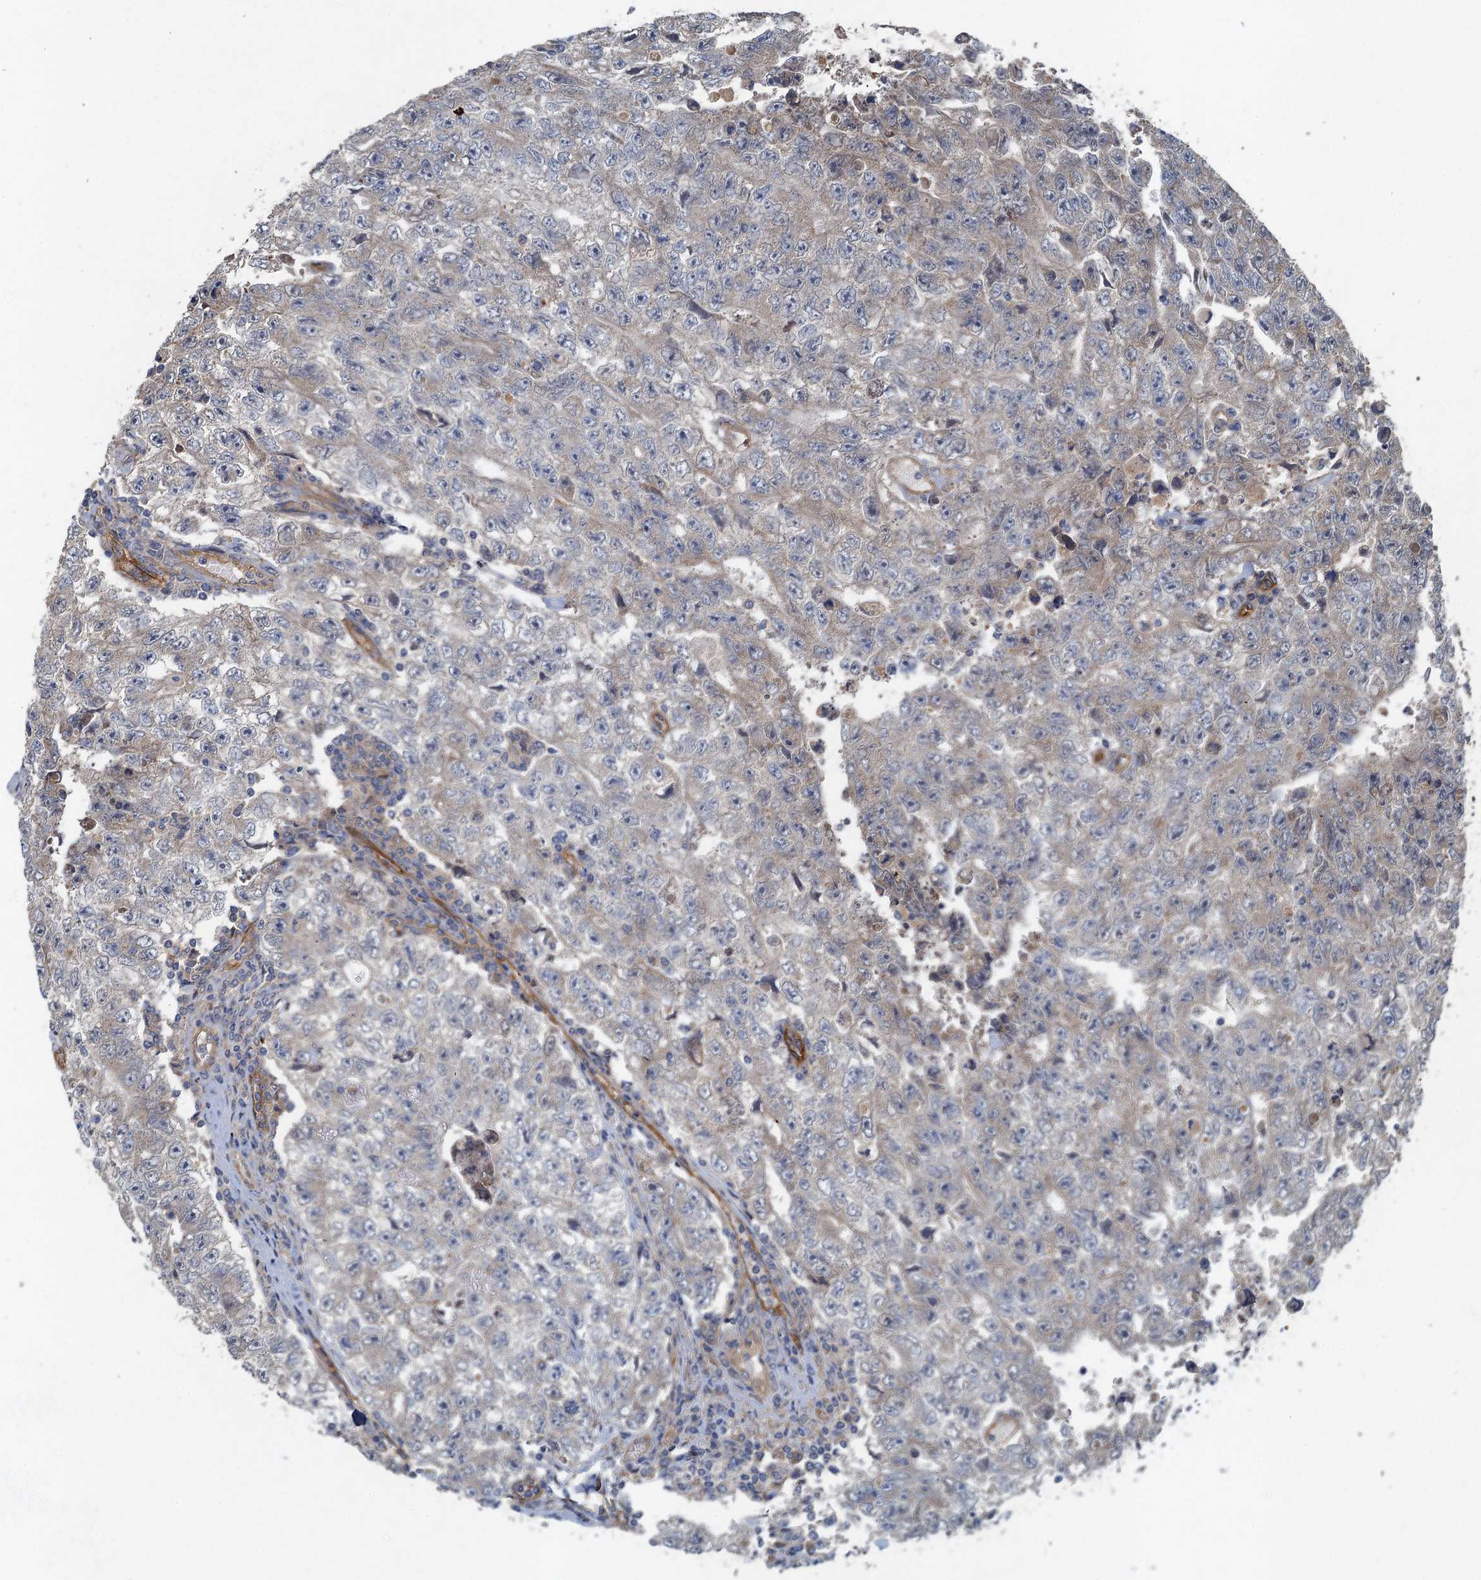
{"staining": {"intensity": "weak", "quantity": "<25%", "location": "cytoplasmic/membranous"}, "tissue": "testis cancer", "cell_type": "Tumor cells", "image_type": "cancer", "snomed": [{"axis": "morphology", "description": "Carcinoma, Embryonal, NOS"}, {"axis": "topography", "description": "Testis"}], "caption": "Immunohistochemistry micrograph of testis cancer stained for a protein (brown), which exhibits no expression in tumor cells. (Brightfield microscopy of DAB immunohistochemistry at high magnification).", "gene": "ARL11", "patient": {"sex": "male", "age": 17}}